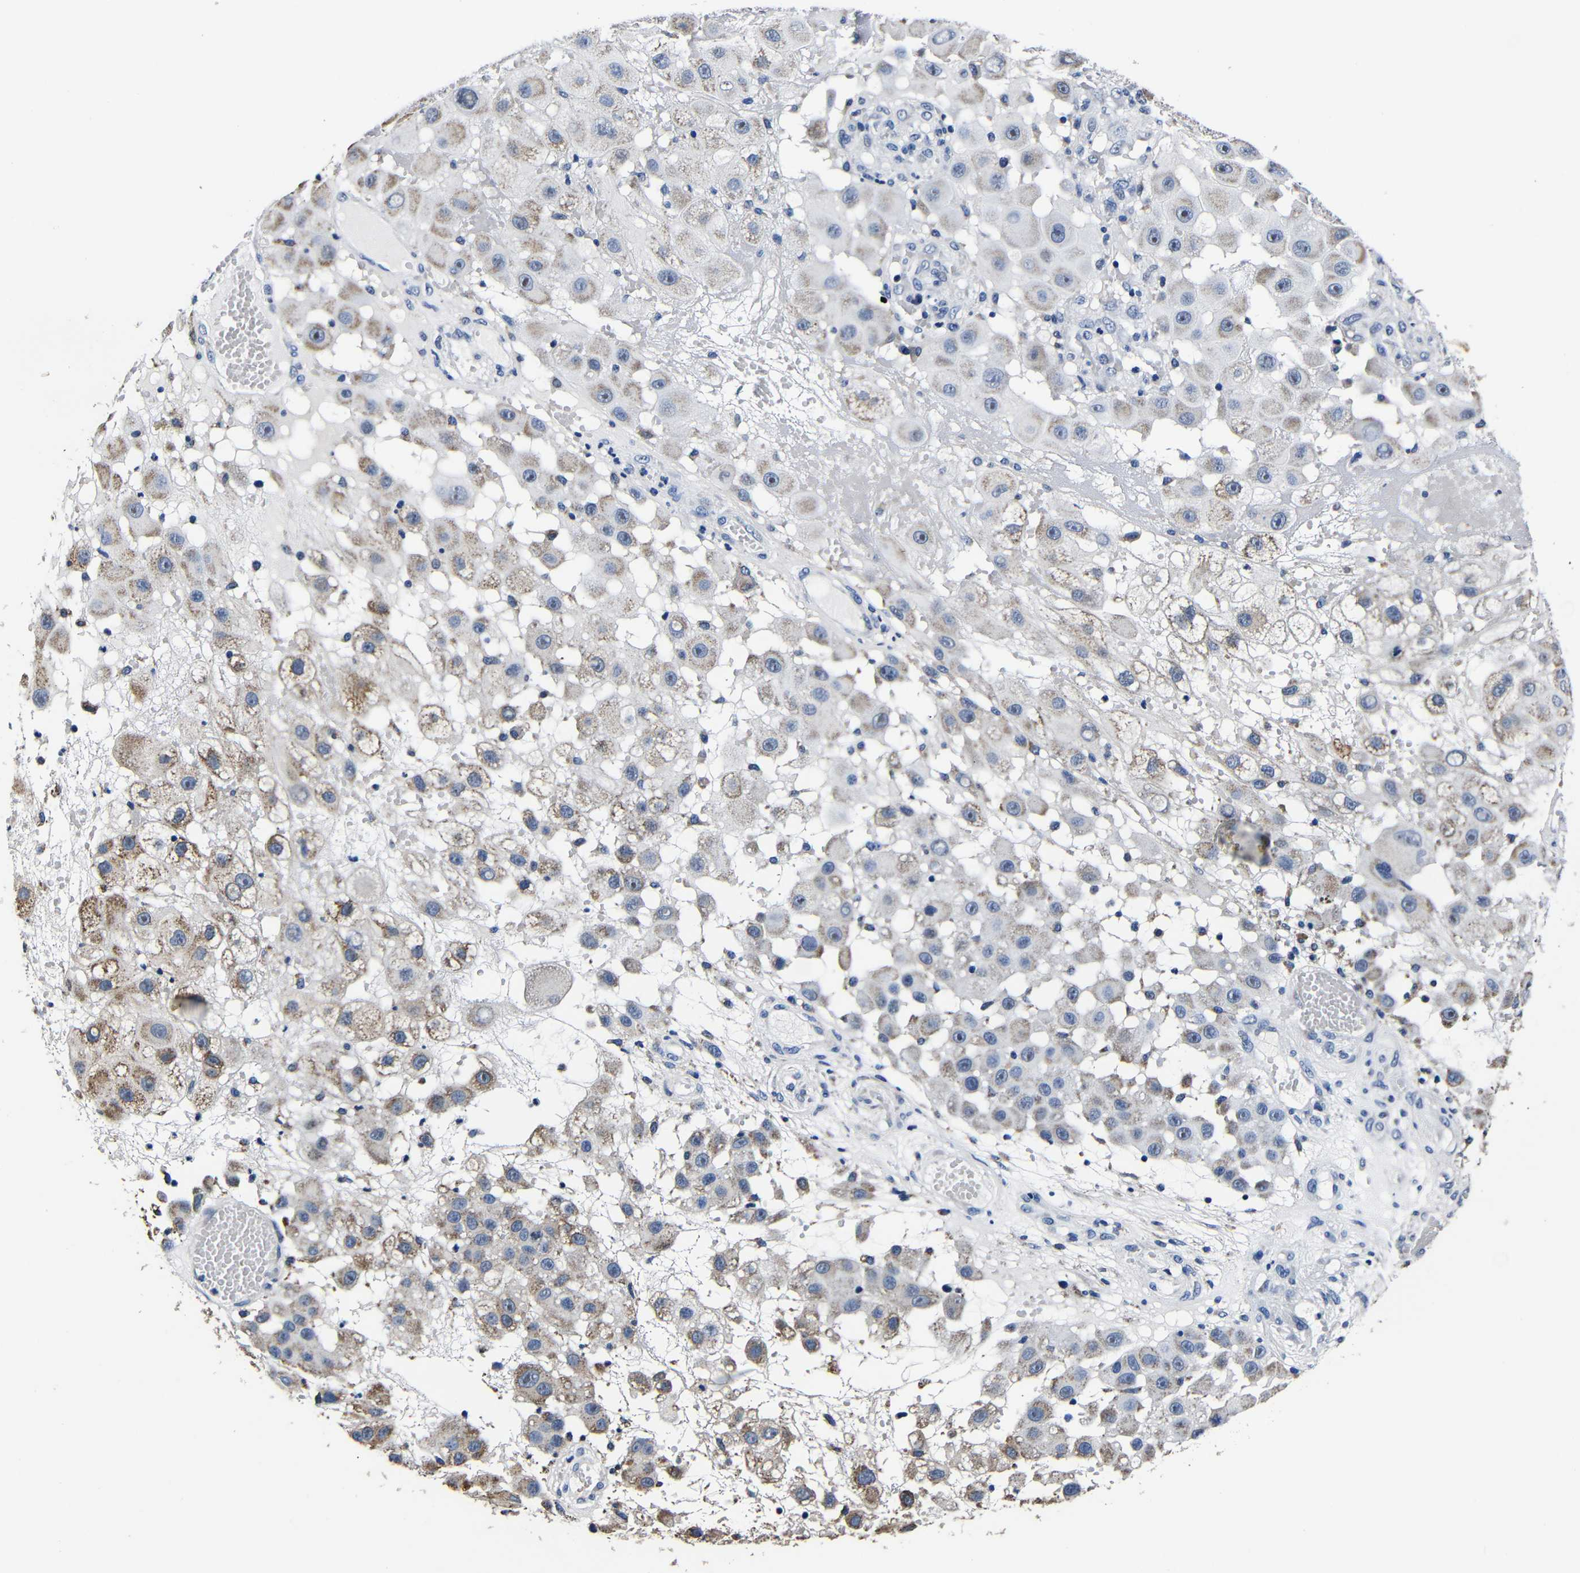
{"staining": {"intensity": "weak", "quantity": ">75%", "location": "cytoplasmic/membranous"}, "tissue": "melanoma", "cell_type": "Tumor cells", "image_type": "cancer", "snomed": [{"axis": "morphology", "description": "Malignant melanoma, NOS"}, {"axis": "topography", "description": "Skin"}], "caption": "The micrograph displays immunohistochemical staining of malignant melanoma. There is weak cytoplasmic/membranous staining is identified in approximately >75% of tumor cells.", "gene": "DEPP1", "patient": {"sex": "female", "age": 81}}